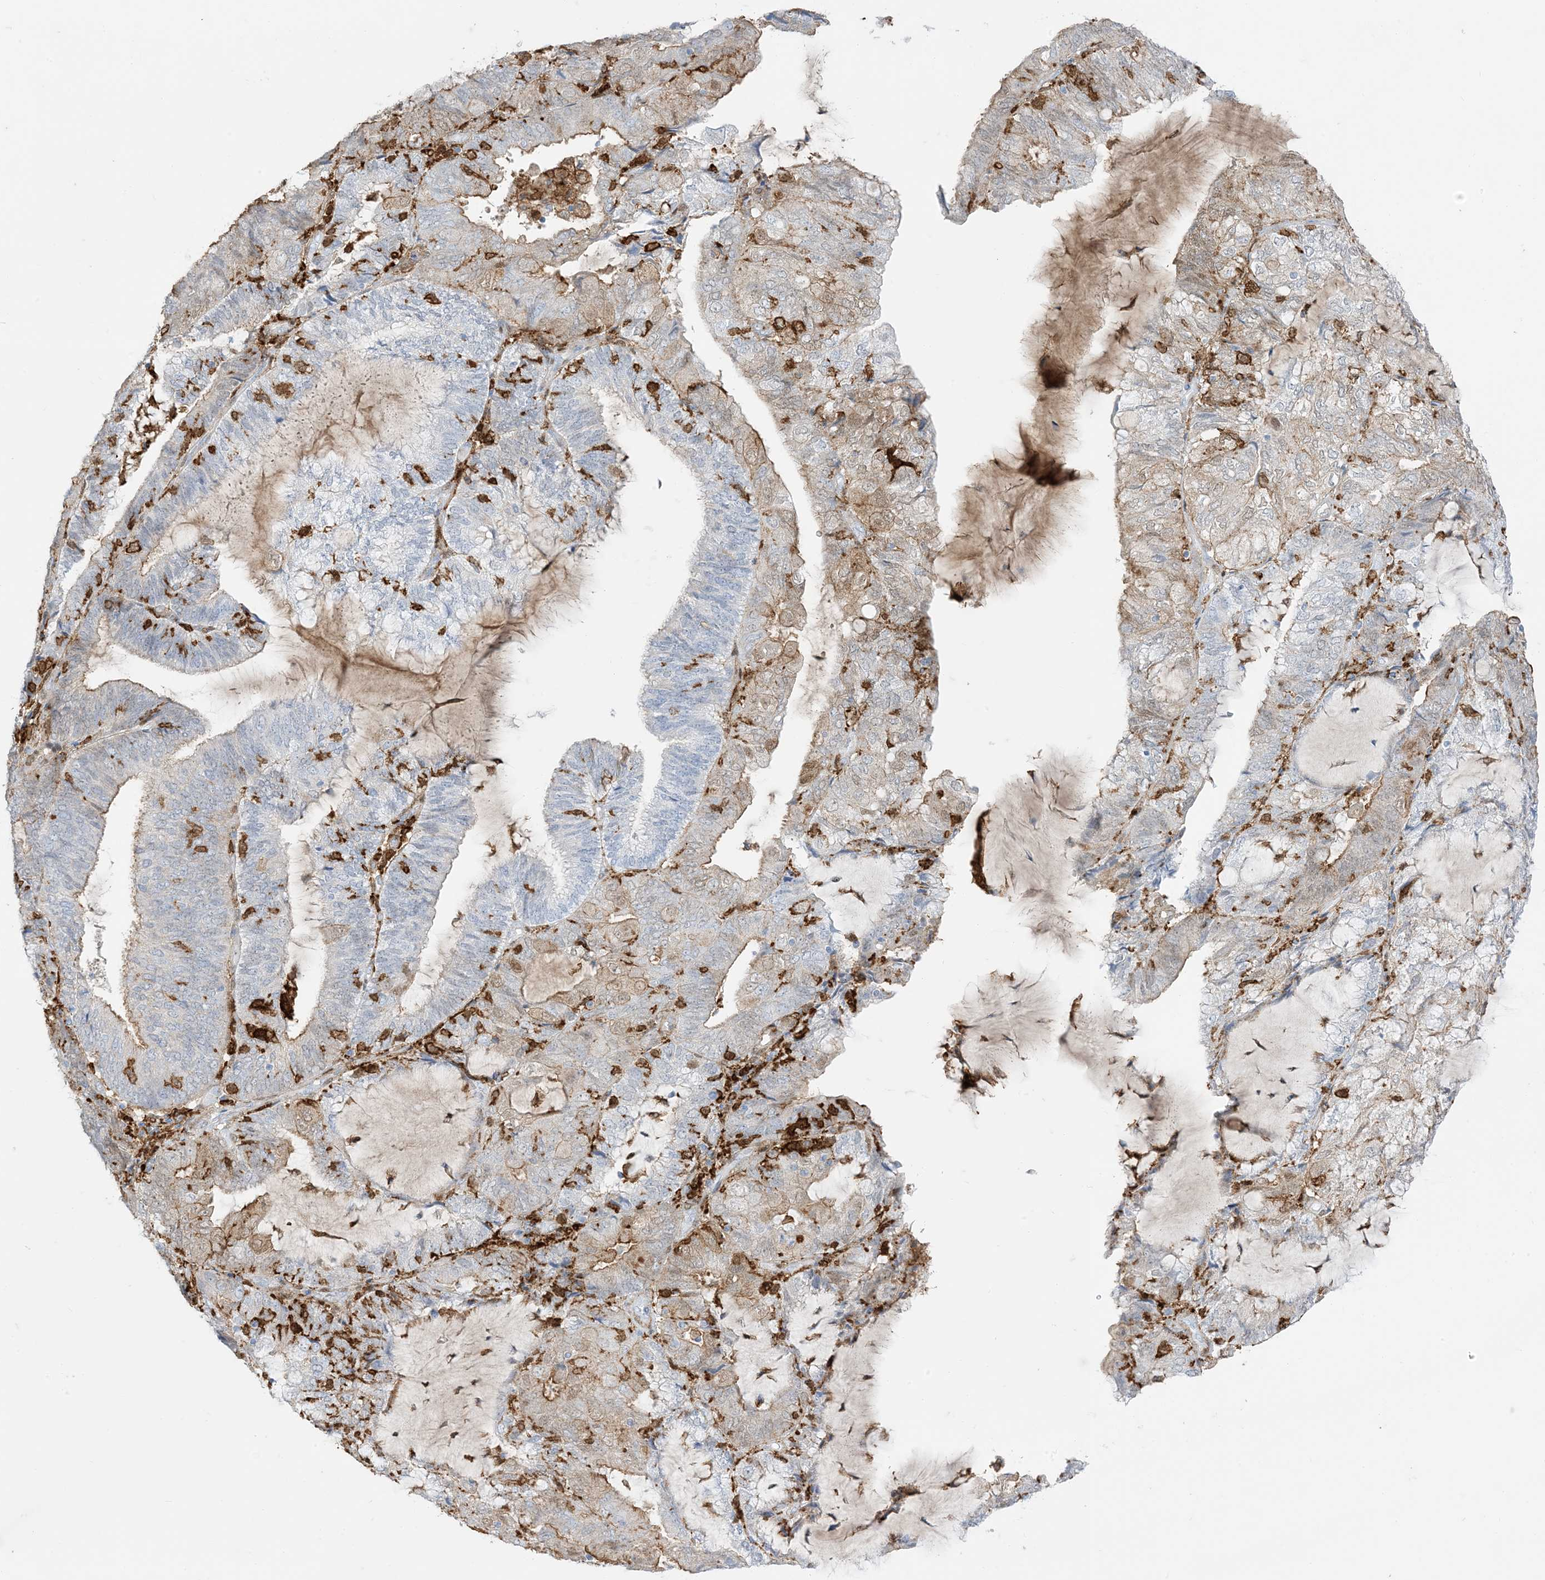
{"staining": {"intensity": "moderate", "quantity": "<25%", "location": "cytoplasmic/membranous"}, "tissue": "endometrial cancer", "cell_type": "Tumor cells", "image_type": "cancer", "snomed": [{"axis": "morphology", "description": "Adenocarcinoma, NOS"}, {"axis": "topography", "description": "Endometrium"}], "caption": "Moderate cytoplasmic/membranous positivity for a protein is identified in approximately <25% of tumor cells of endometrial cancer using IHC.", "gene": "GSN", "patient": {"sex": "female", "age": 81}}